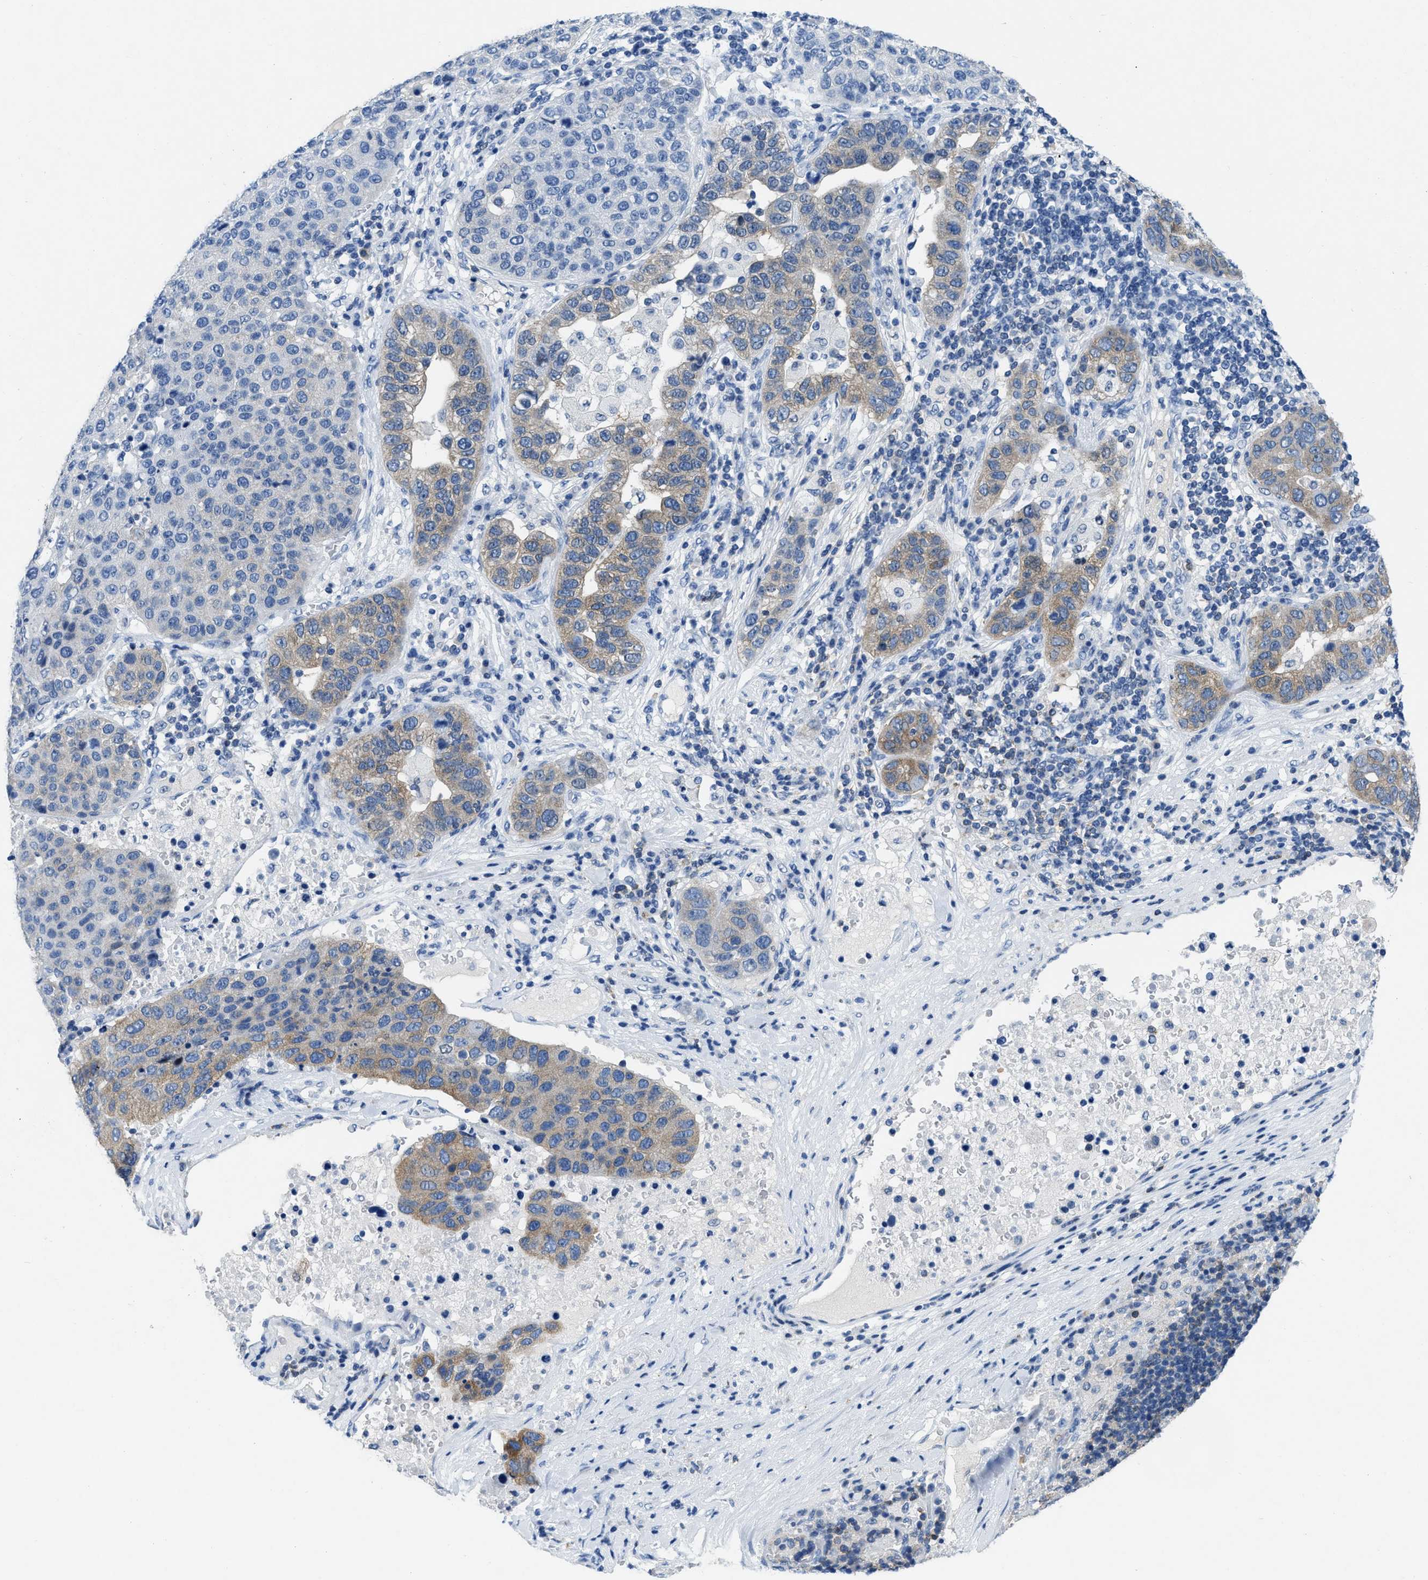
{"staining": {"intensity": "weak", "quantity": "25%-75%", "location": "cytoplasmic/membranous"}, "tissue": "pancreatic cancer", "cell_type": "Tumor cells", "image_type": "cancer", "snomed": [{"axis": "morphology", "description": "Adenocarcinoma, NOS"}, {"axis": "topography", "description": "Pancreas"}], "caption": "This micrograph reveals adenocarcinoma (pancreatic) stained with immunohistochemistry to label a protein in brown. The cytoplasmic/membranous of tumor cells show weak positivity for the protein. Nuclei are counter-stained blue.", "gene": "NFATC2", "patient": {"sex": "female", "age": 61}}